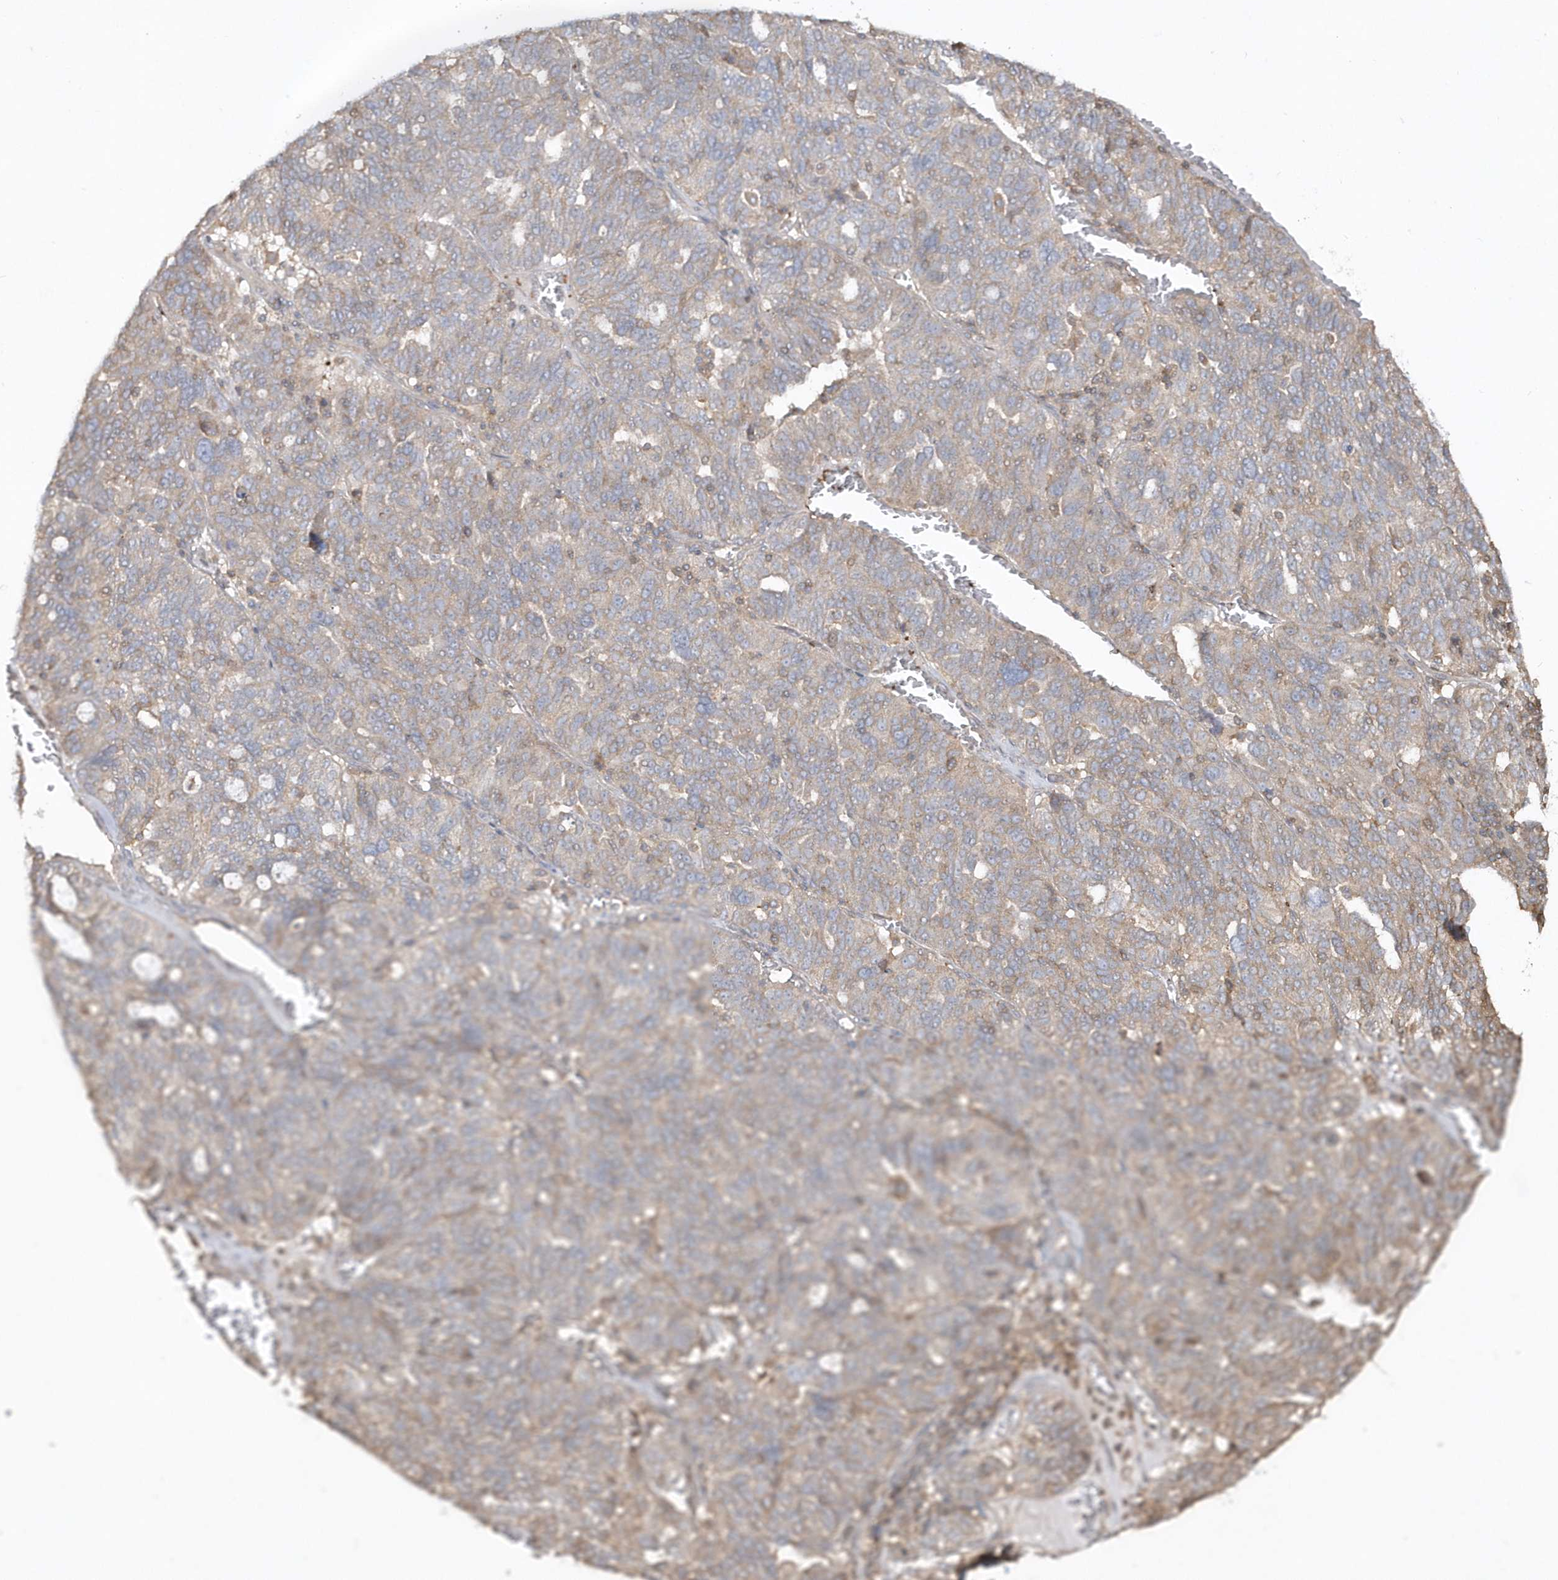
{"staining": {"intensity": "weak", "quantity": "<25%", "location": "cytoplasmic/membranous"}, "tissue": "ovarian cancer", "cell_type": "Tumor cells", "image_type": "cancer", "snomed": [{"axis": "morphology", "description": "Cystadenocarcinoma, serous, NOS"}, {"axis": "topography", "description": "Ovary"}], "caption": "Ovarian cancer (serous cystadenocarcinoma) was stained to show a protein in brown. There is no significant staining in tumor cells. Brightfield microscopy of immunohistochemistry stained with DAB (brown) and hematoxylin (blue), captured at high magnification.", "gene": "BSN", "patient": {"sex": "female", "age": 59}}